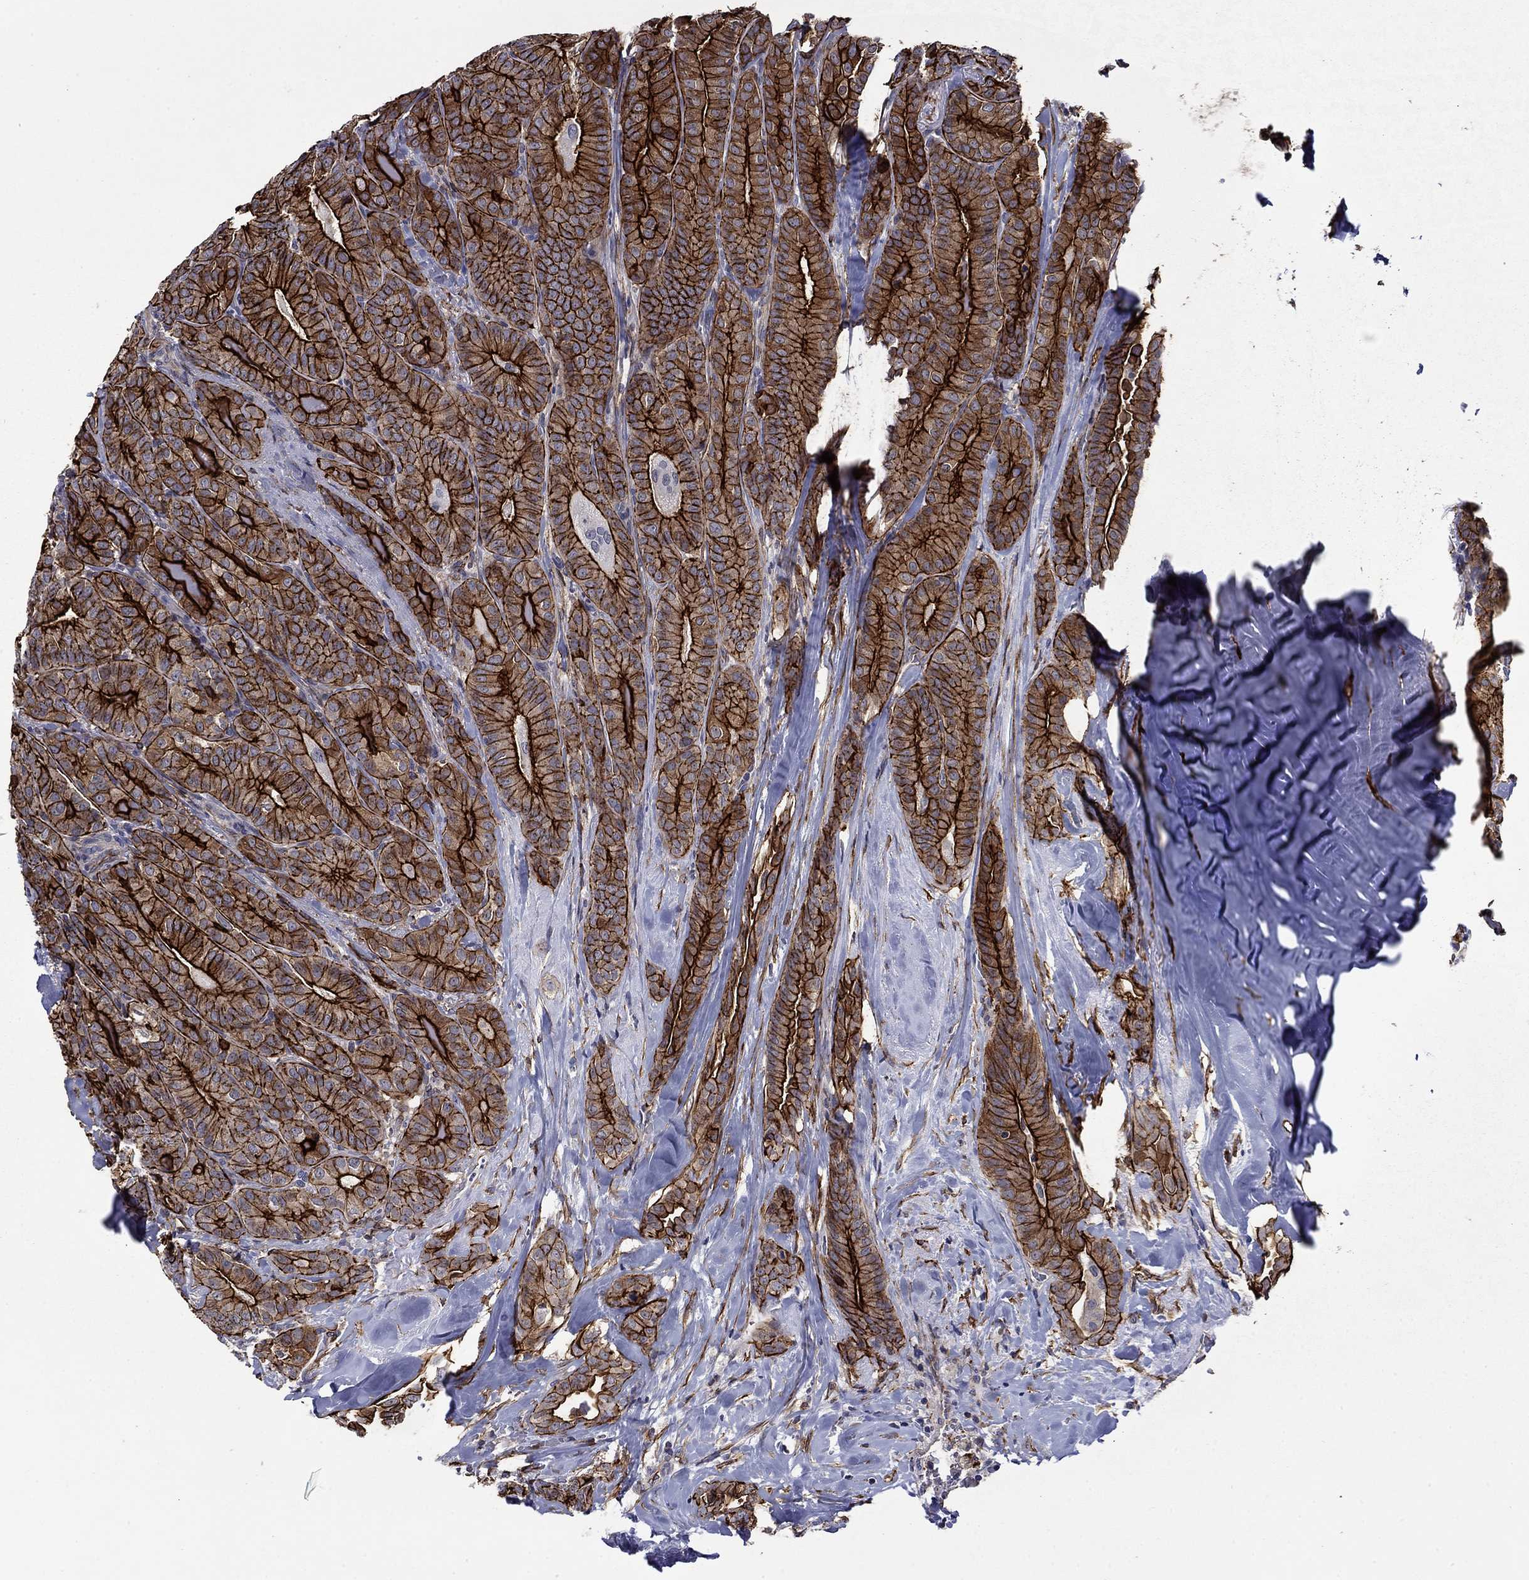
{"staining": {"intensity": "strong", "quantity": ">75%", "location": "cytoplasmic/membranous"}, "tissue": "thyroid cancer", "cell_type": "Tumor cells", "image_type": "cancer", "snomed": [{"axis": "morphology", "description": "Papillary adenocarcinoma, NOS"}, {"axis": "topography", "description": "Thyroid gland"}], "caption": "The micrograph exhibits staining of thyroid papillary adenocarcinoma, revealing strong cytoplasmic/membranous protein staining (brown color) within tumor cells.", "gene": "LMO7", "patient": {"sex": "male", "age": 61}}